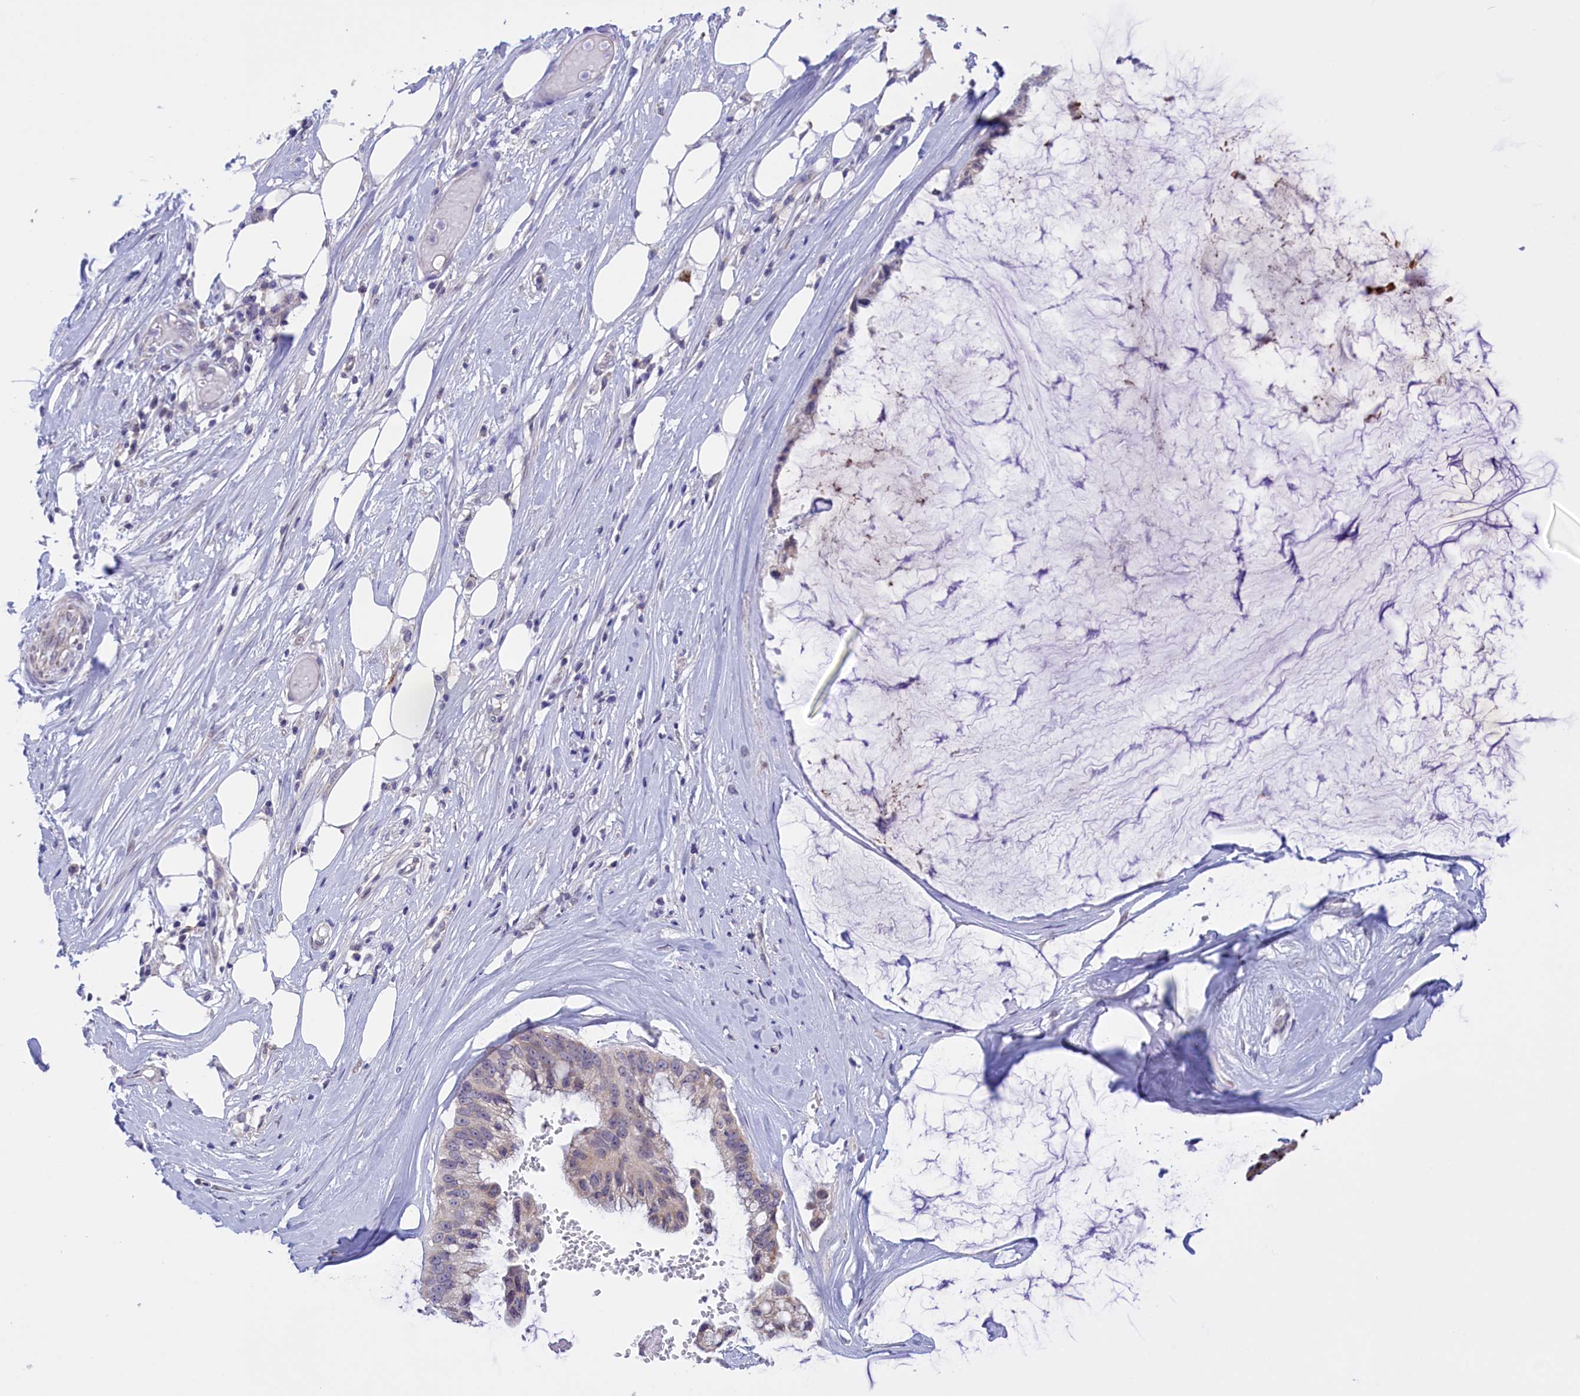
{"staining": {"intensity": "negative", "quantity": "none", "location": "none"}, "tissue": "ovarian cancer", "cell_type": "Tumor cells", "image_type": "cancer", "snomed": [{"axis": "morphology", "description": "Cystadenocarcinoma, mucinous, NOS"}, {"axis": "topography", "description": "Ovary"}], "caption": "High magnification brightfield microscopy of ovarian cancer (mucinous cystadenocarcinoma) stained with DAB (brown) and counterstained with hematoxylin (blue): tumor cells show no significant positivity.", "gene": "FAM149B1", "patient": {"sex": "female", "age": 39}}